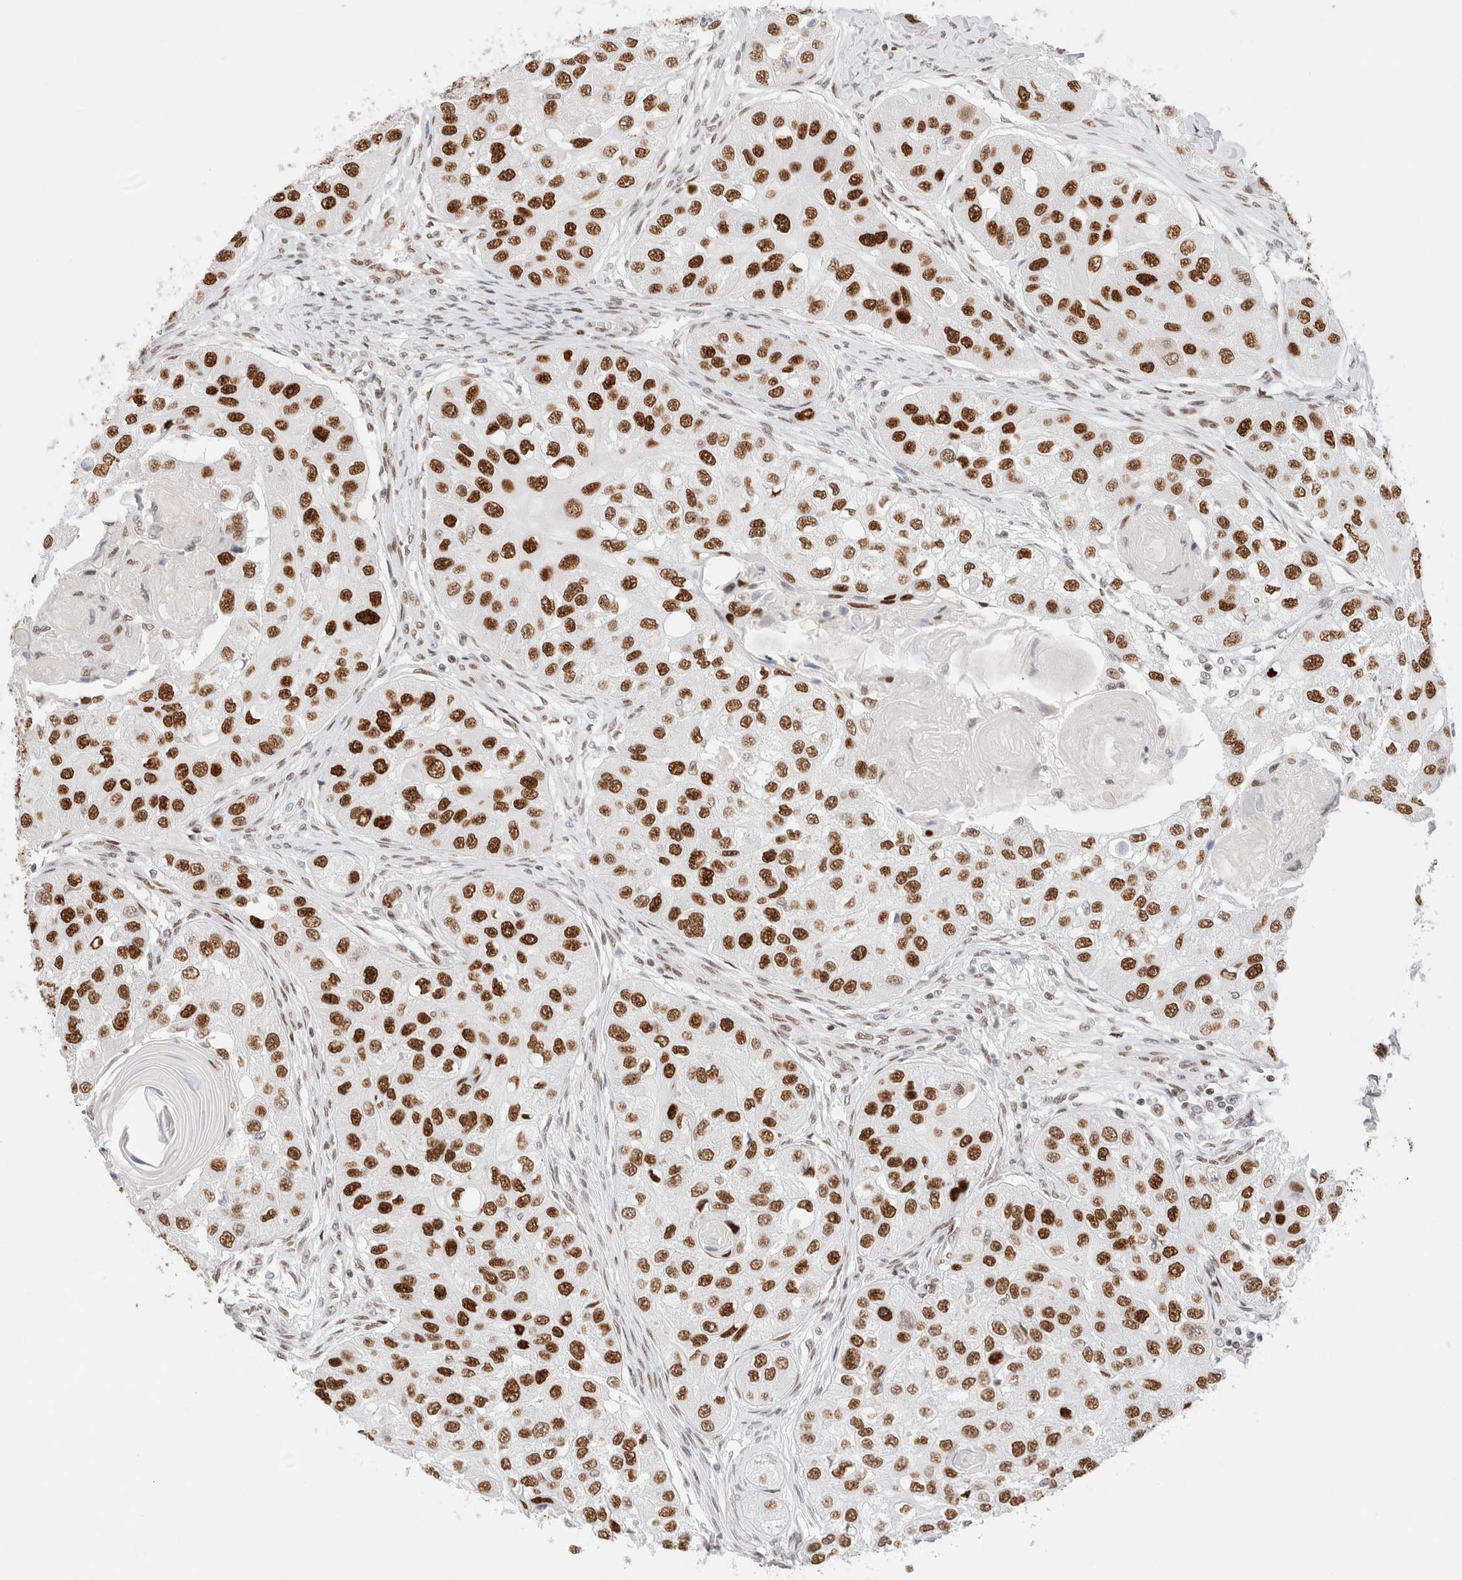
{"staining": {"intensity": "strong", "quantity": ">75%", "location": "nuclear"}, "tissue": "head and neck cancer", "cell_type": "Tumor cells", "image_type": "cancer", "snomed": [{"axis": "morphology", "description": "Normal tissue, NOS"}, {"axis": "morphology", "description": "Squamous cell carcinoma, NOS"}, {"axis": "topography", "description": "Skeletal muscle"}, {"axis": "topography", "description": "Head-Neck"}], "caption": "About >75% of tumor cells in human head and neck cancer display strong nuclear protein expression as visualized by brown immunohistochemical staining.", "gene": "ZNF282", "patient": {"sex": "male", "age": 51}}